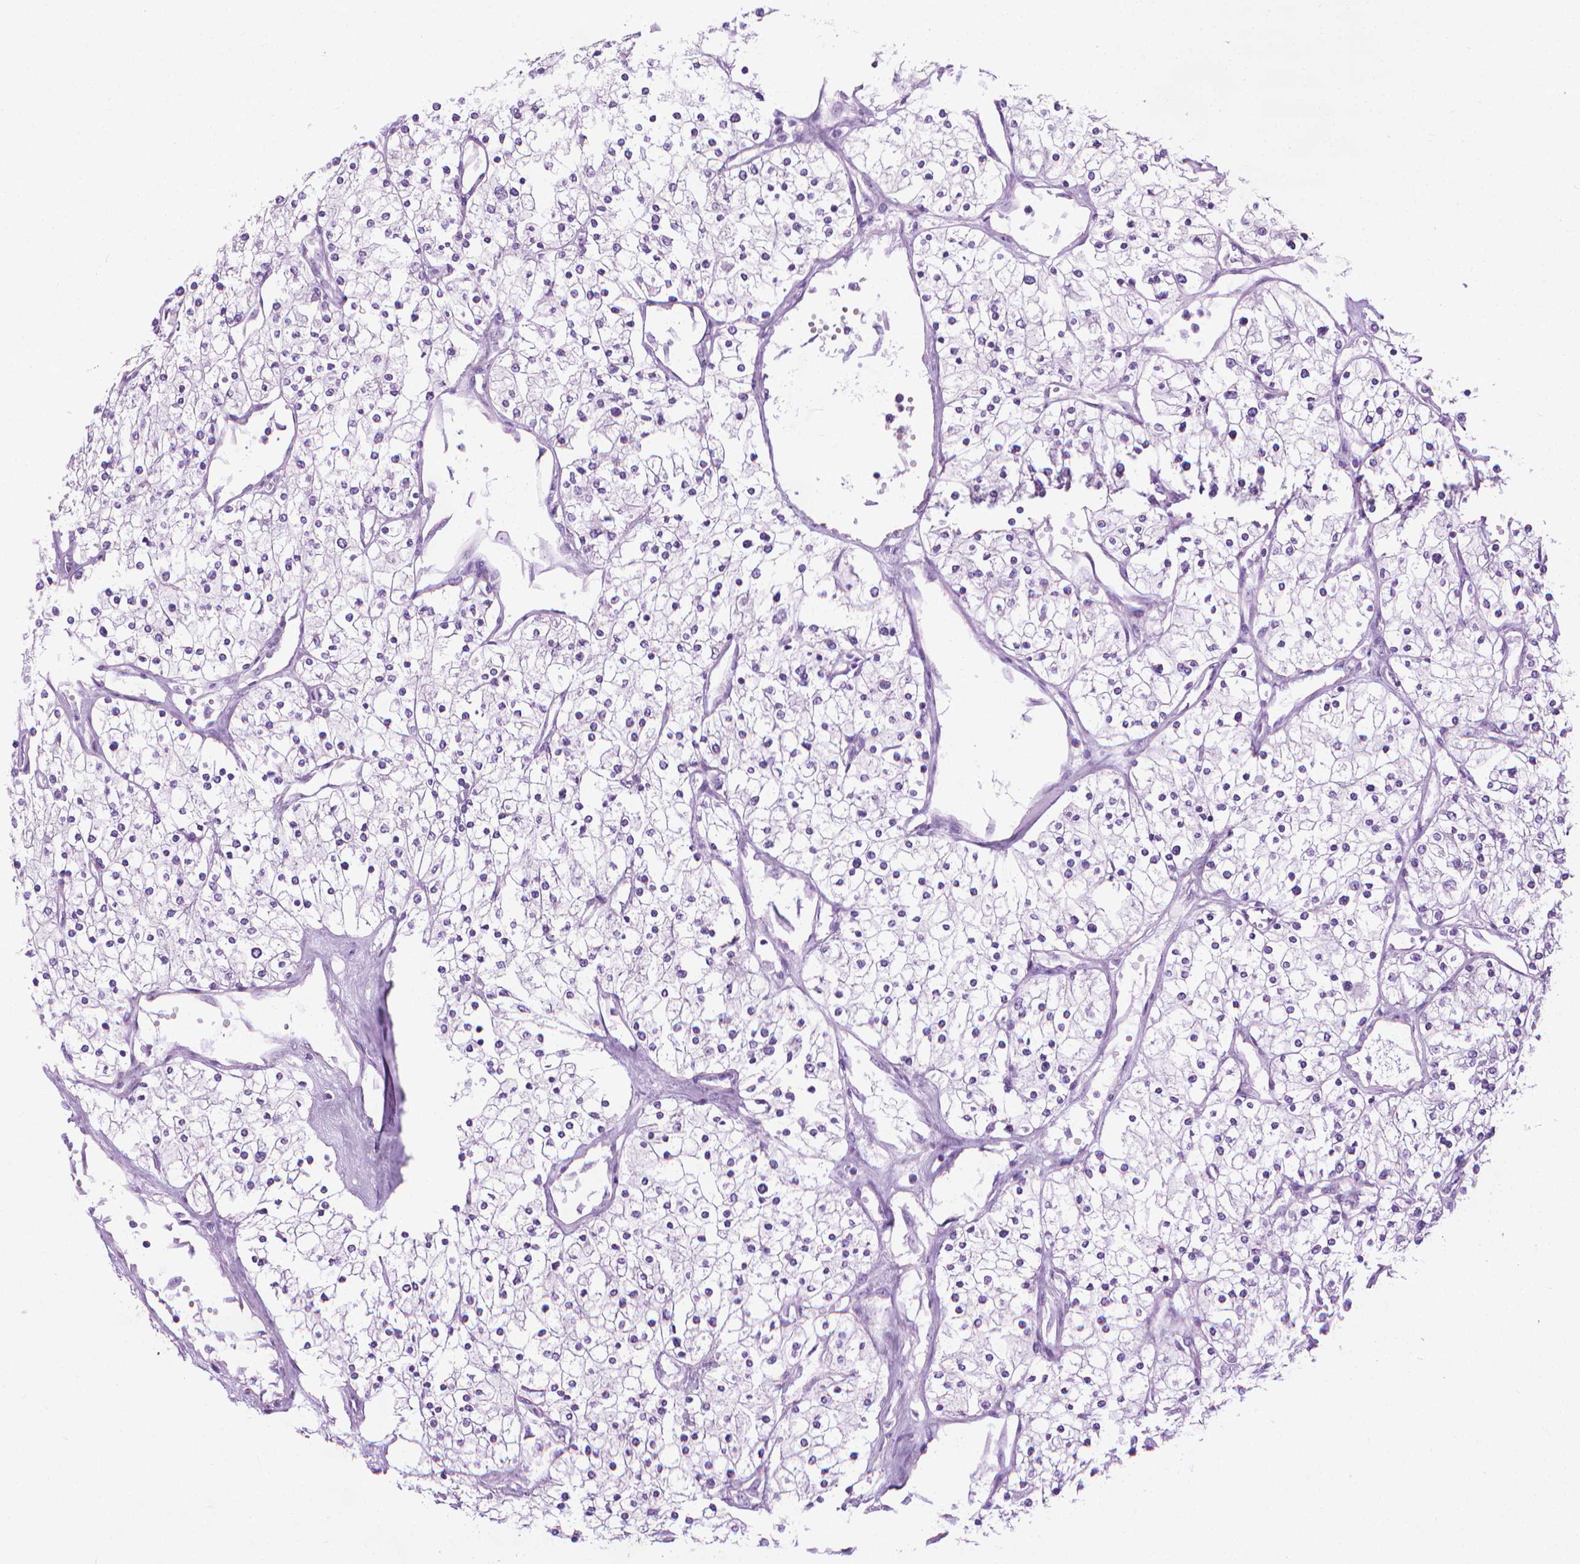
{"staining": {"intensity": "negative", "quantity": "none", "location": "none"}, "tissue": "renal cancer", "cell_type": "Tumor cells", "image_type": "cancer", "snomed": [{"axis": "morphology", "description": "Adenocarcinoma, NOS"}, {"axis": "topography", "description": "Kidney"}], "caption": "Immunohistochemistry (IHC) histopathology image of renal adenocarcinoma stained for a protein (brown), which displays no expression in tumor cells.", "gene": "DNAI7", "patient": {"sex": "male", "age": 80}}